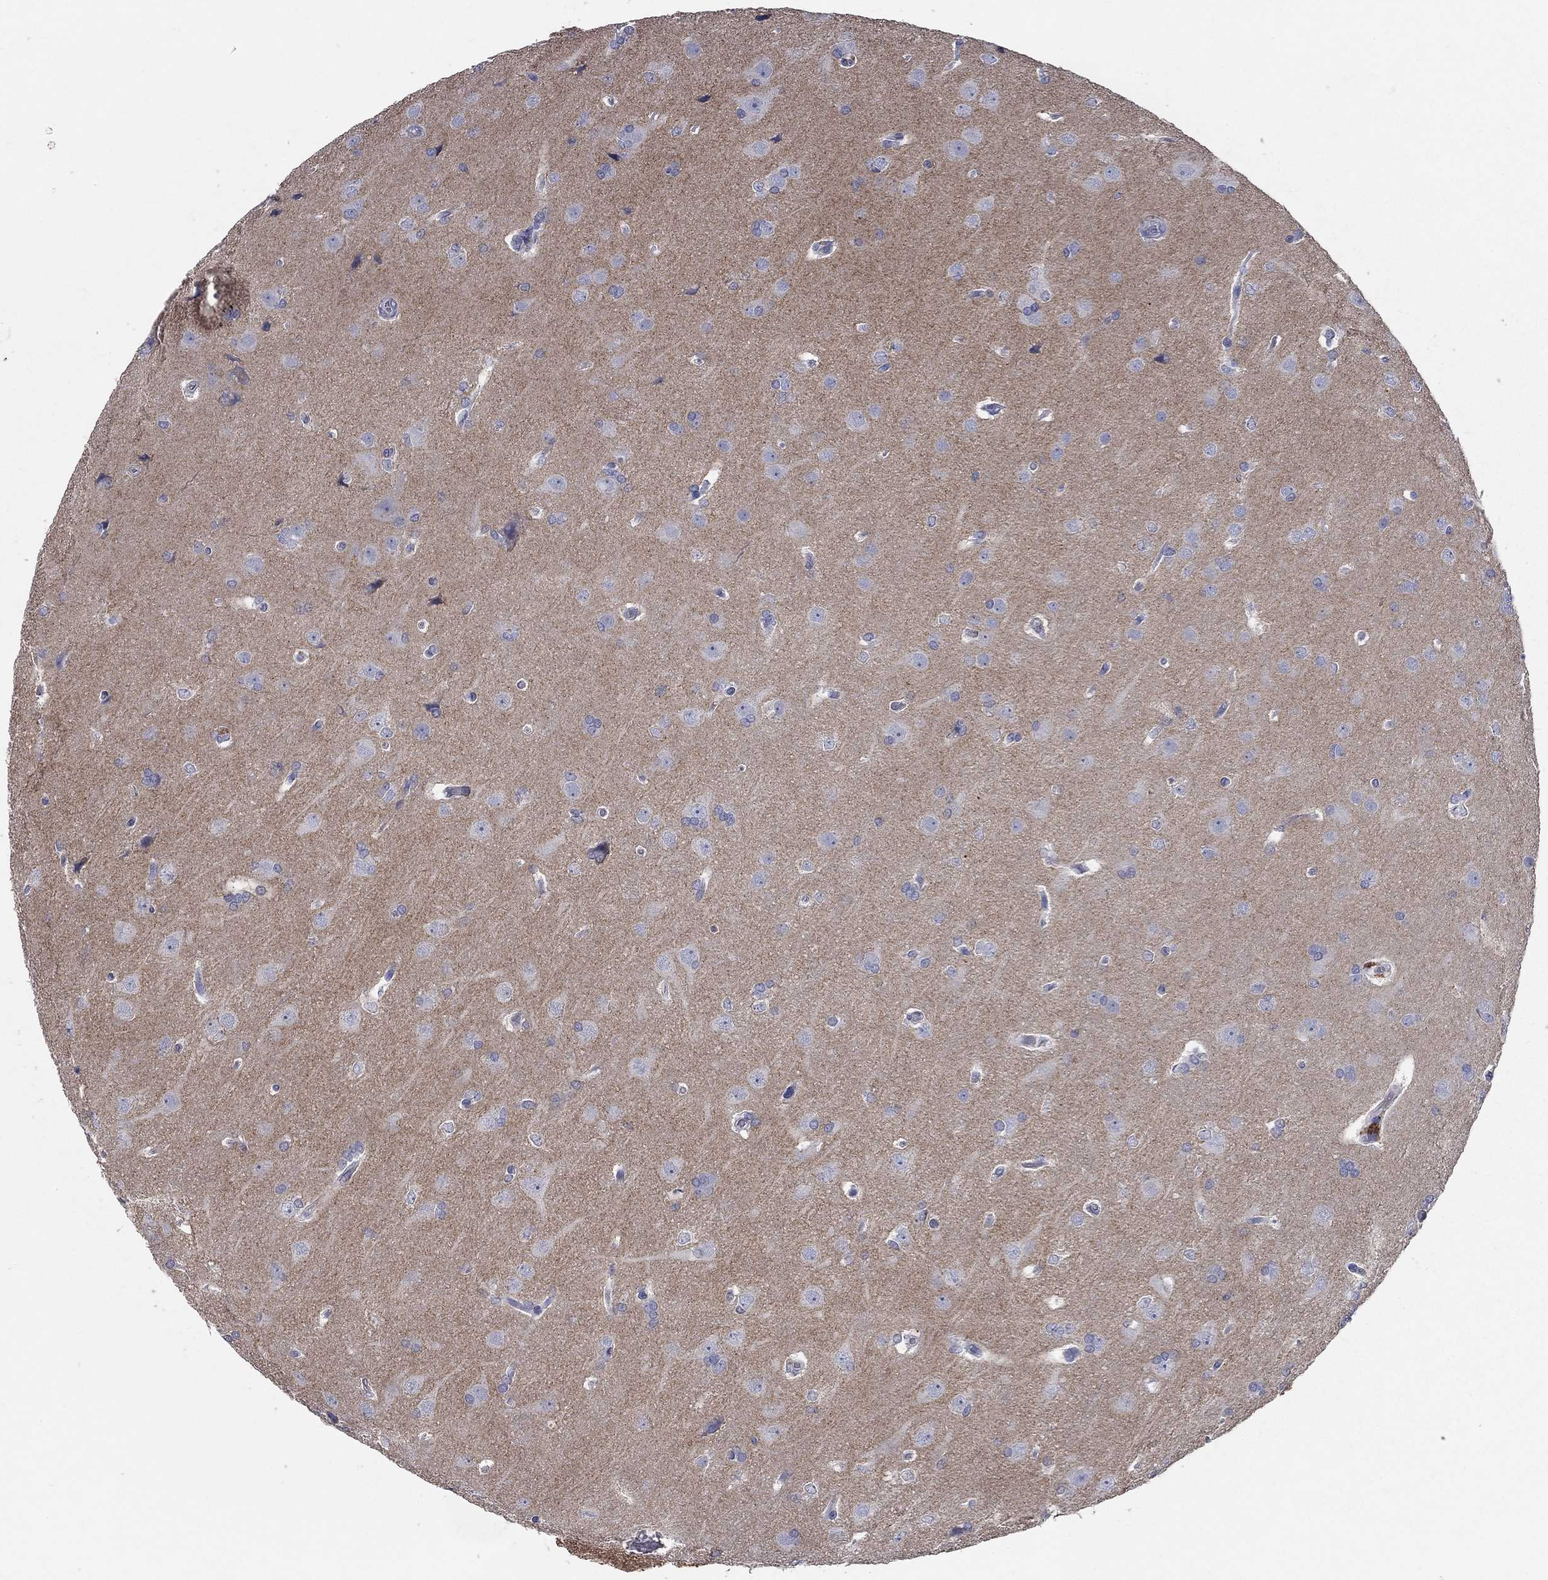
{"staining": {"intensity": "negative", "quantity": "none", "location": "none"}, "tissue": "glioma", "cell_type": "Tumor cells", "image_type": "cancer", "snomed": [{"axis": "morphology", "description": "Glioma, malignant, Low grade"}, {"axis": "topography", "description": "Brain"}], "caption": "Immunohistochemical staining of malignant low-grade glioma exhibits no significant positivity in tumor cells. (DAB (3,3'-diaminobenzidine) immunohistochemistry visualized using brightfield microscopy, high magnification).", "gene": "SYT12", "patient": {"sex": "female", "age": 32}}